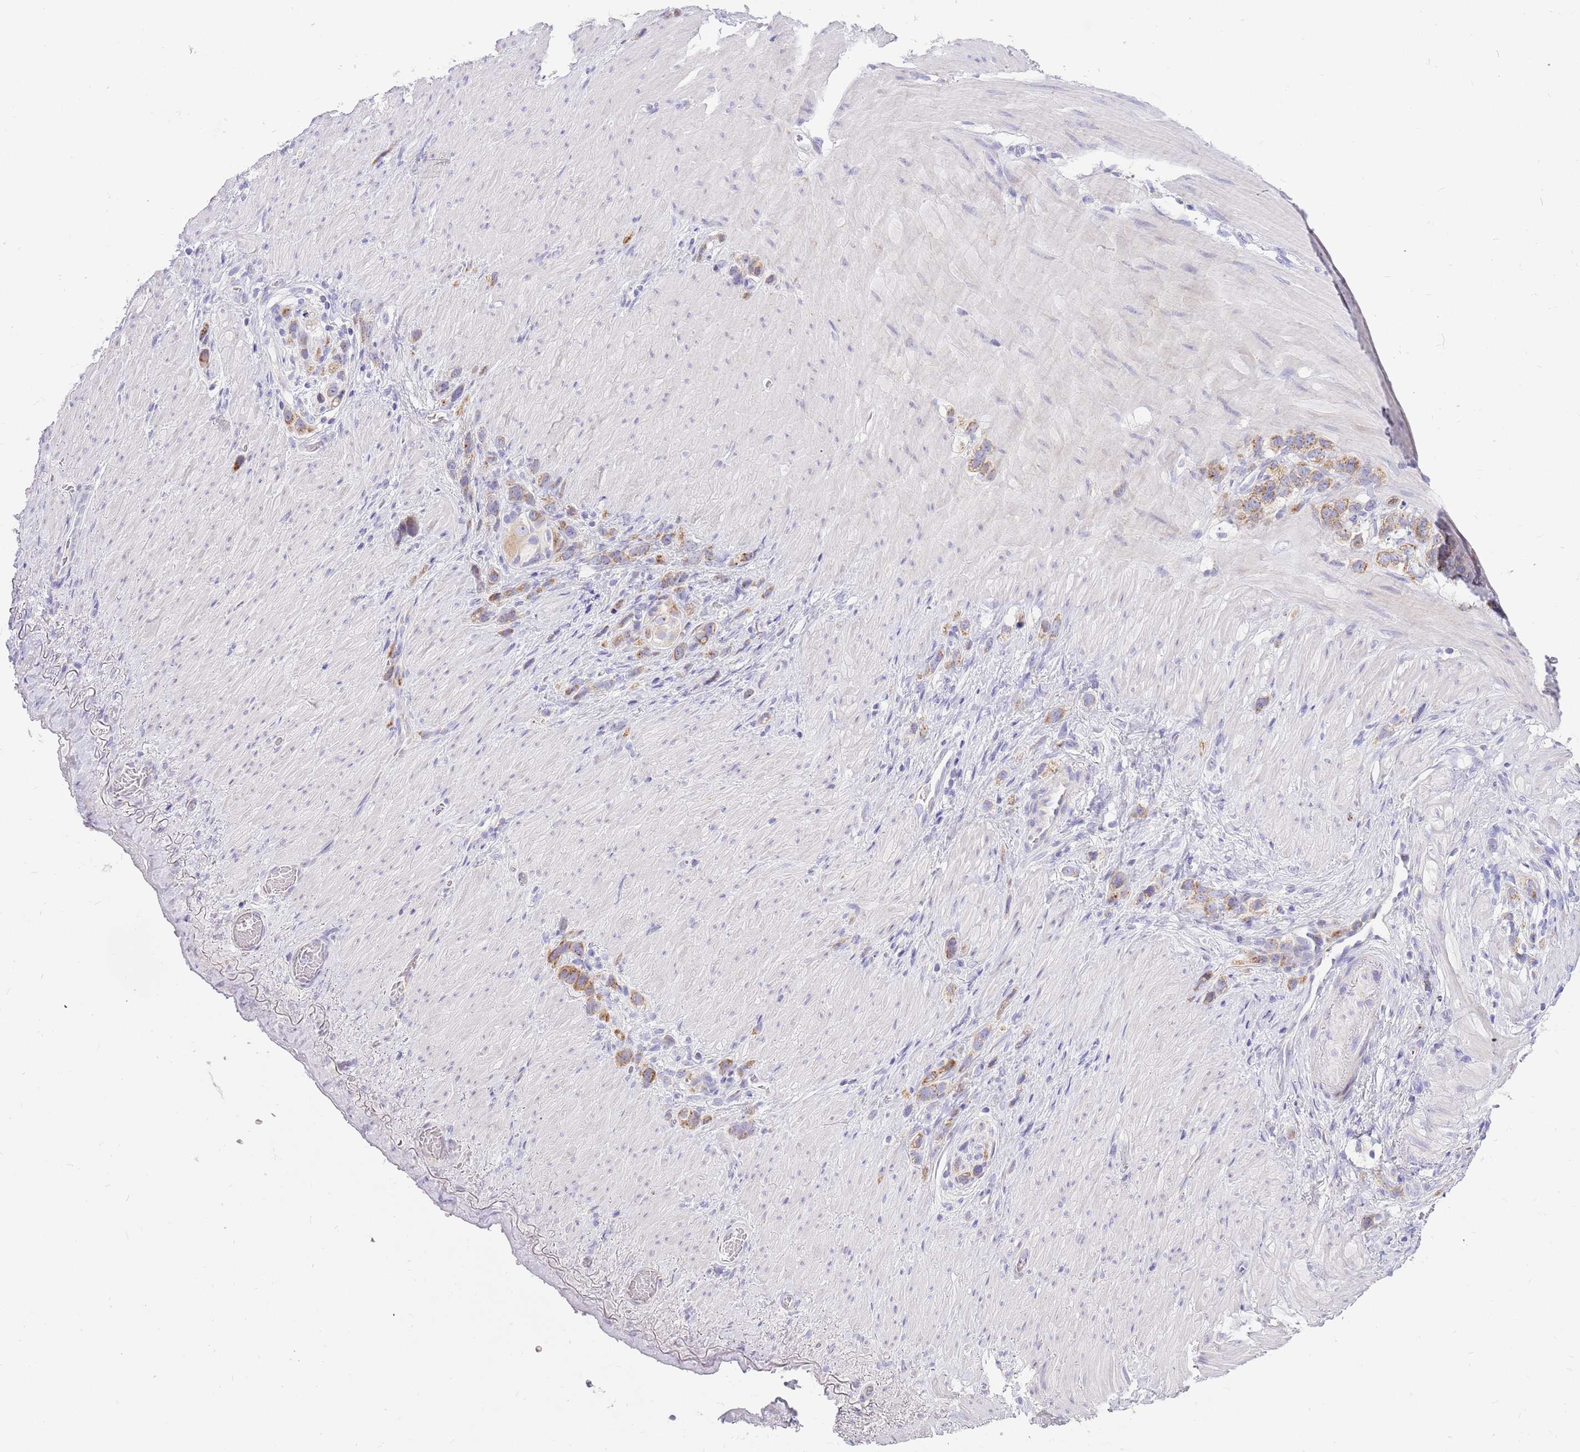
{"staining": {"intensity": "moderate", "quantity": ">75%", "location": "cytoplasmic/membranous"}, "tissue": "stomach cancer", "cell_type": "Tumor cells", "image_type": "cancer", "snomed": [{"axis": "morphology", "description": "Adenocarcinoma, NOS"}, {"axis": "topography", "description": "Stomach"}], "caption": "There is medium levels of moderate cytoplasmic/membranous expression in tumor cells of adenocarcinoma (stomach), as demonstrated by immunohistochemical staining (brown color).", "gene": "DNAJA3", "patient": {"sex": "female", "age": 65}}